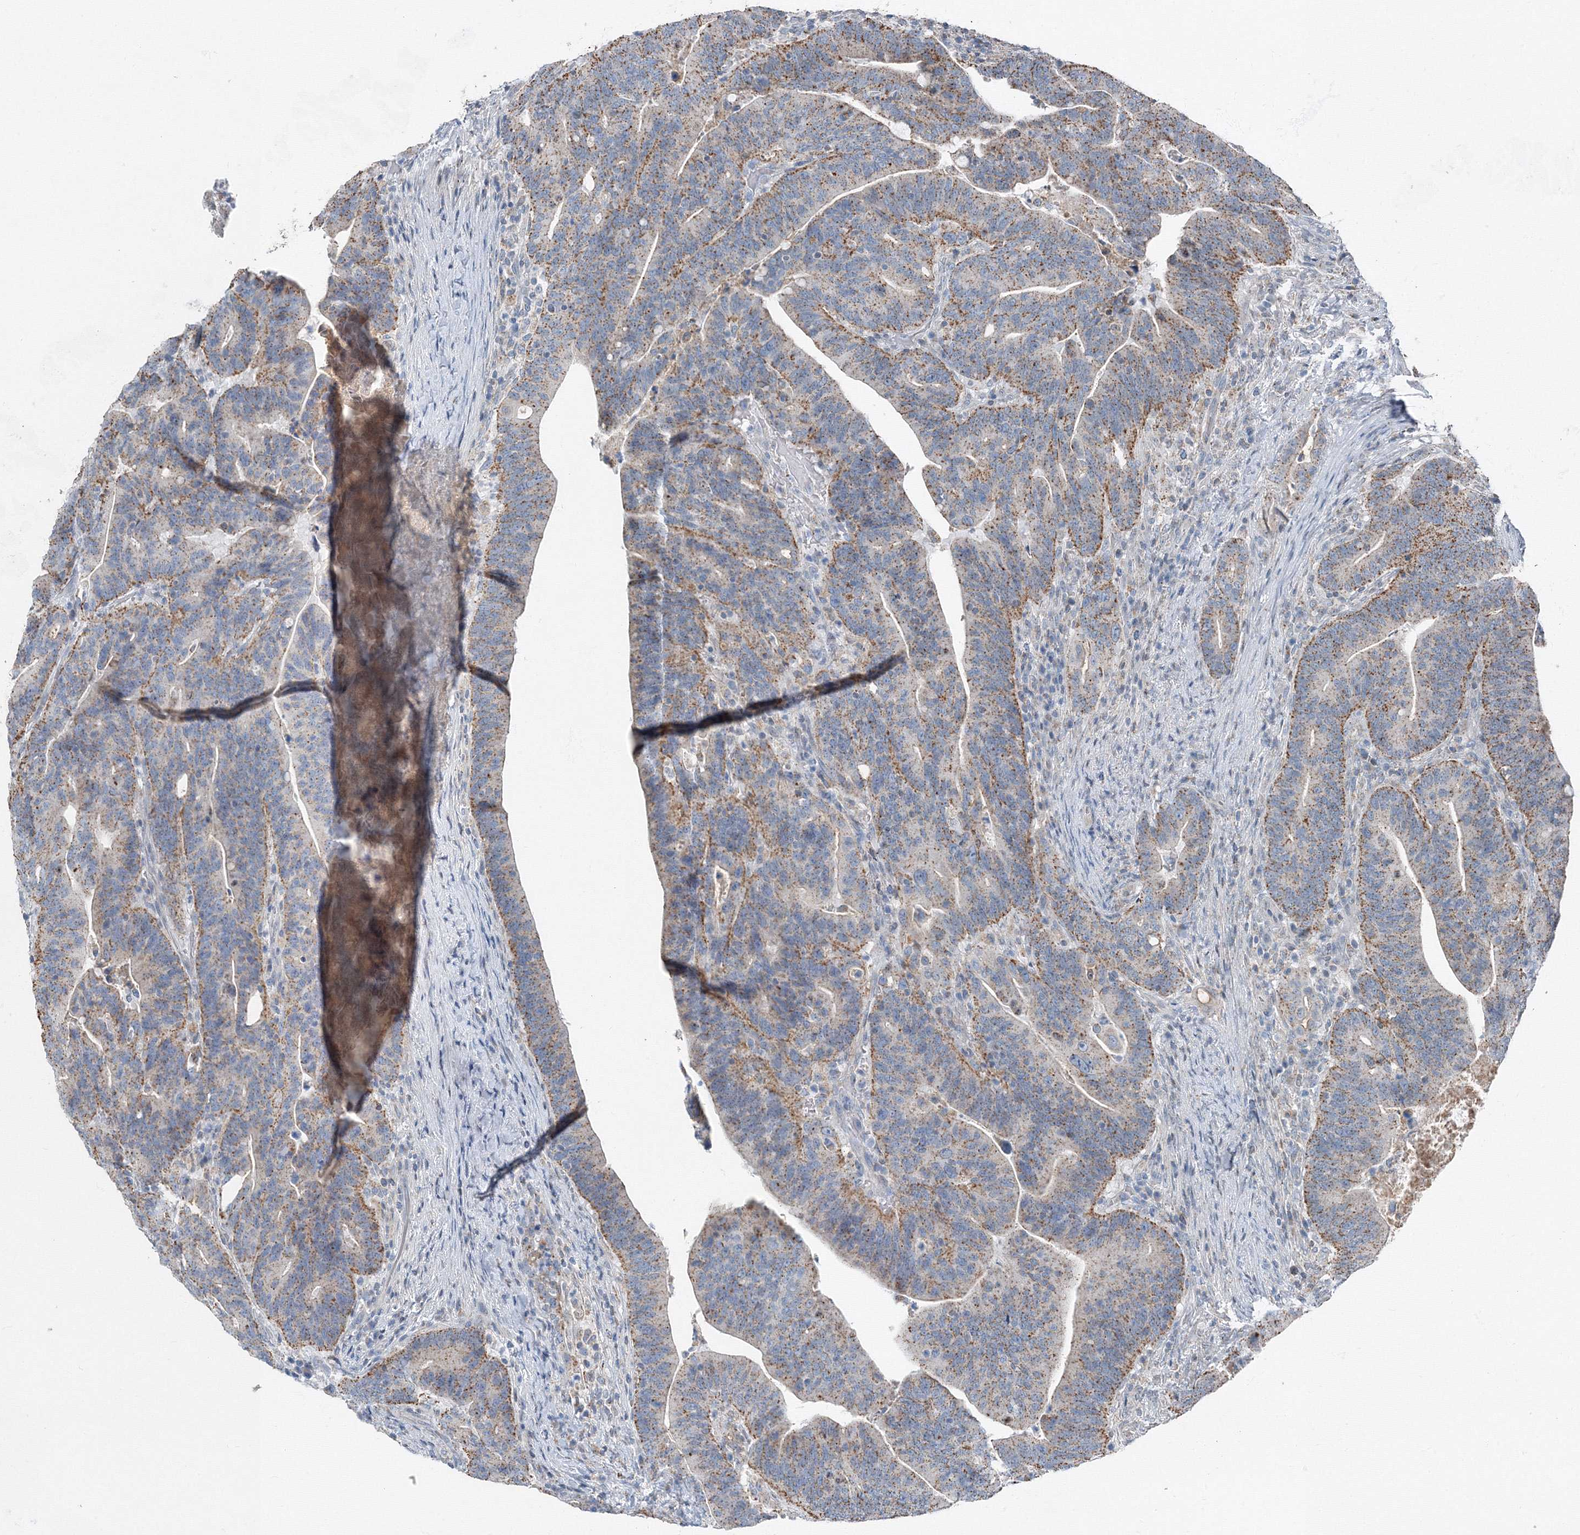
{"staining": {"intensity": "moderate", "quantity": ">75%", "location": "cytoplasmic/membranous"}, "tissue": "colorectal cancer", "cell_type": "Tumor cells", "image_type": "cancer", "snomed": [{"axis": "morphology", "description": "Adenocarcinoma, NOS"}, {"axis": "topography", "description": "Colon"}], "caption": "Immunohistochemistry (IHC) histopathology image of adenocarcinoma (colorectal) stained for a protein (brown), which shows medium levels of moderate cytoplasmic/membranous expression in about >75% of tumor cells.", "gene": "AASDH", "patient": {"sex": "female", "age": 66}}